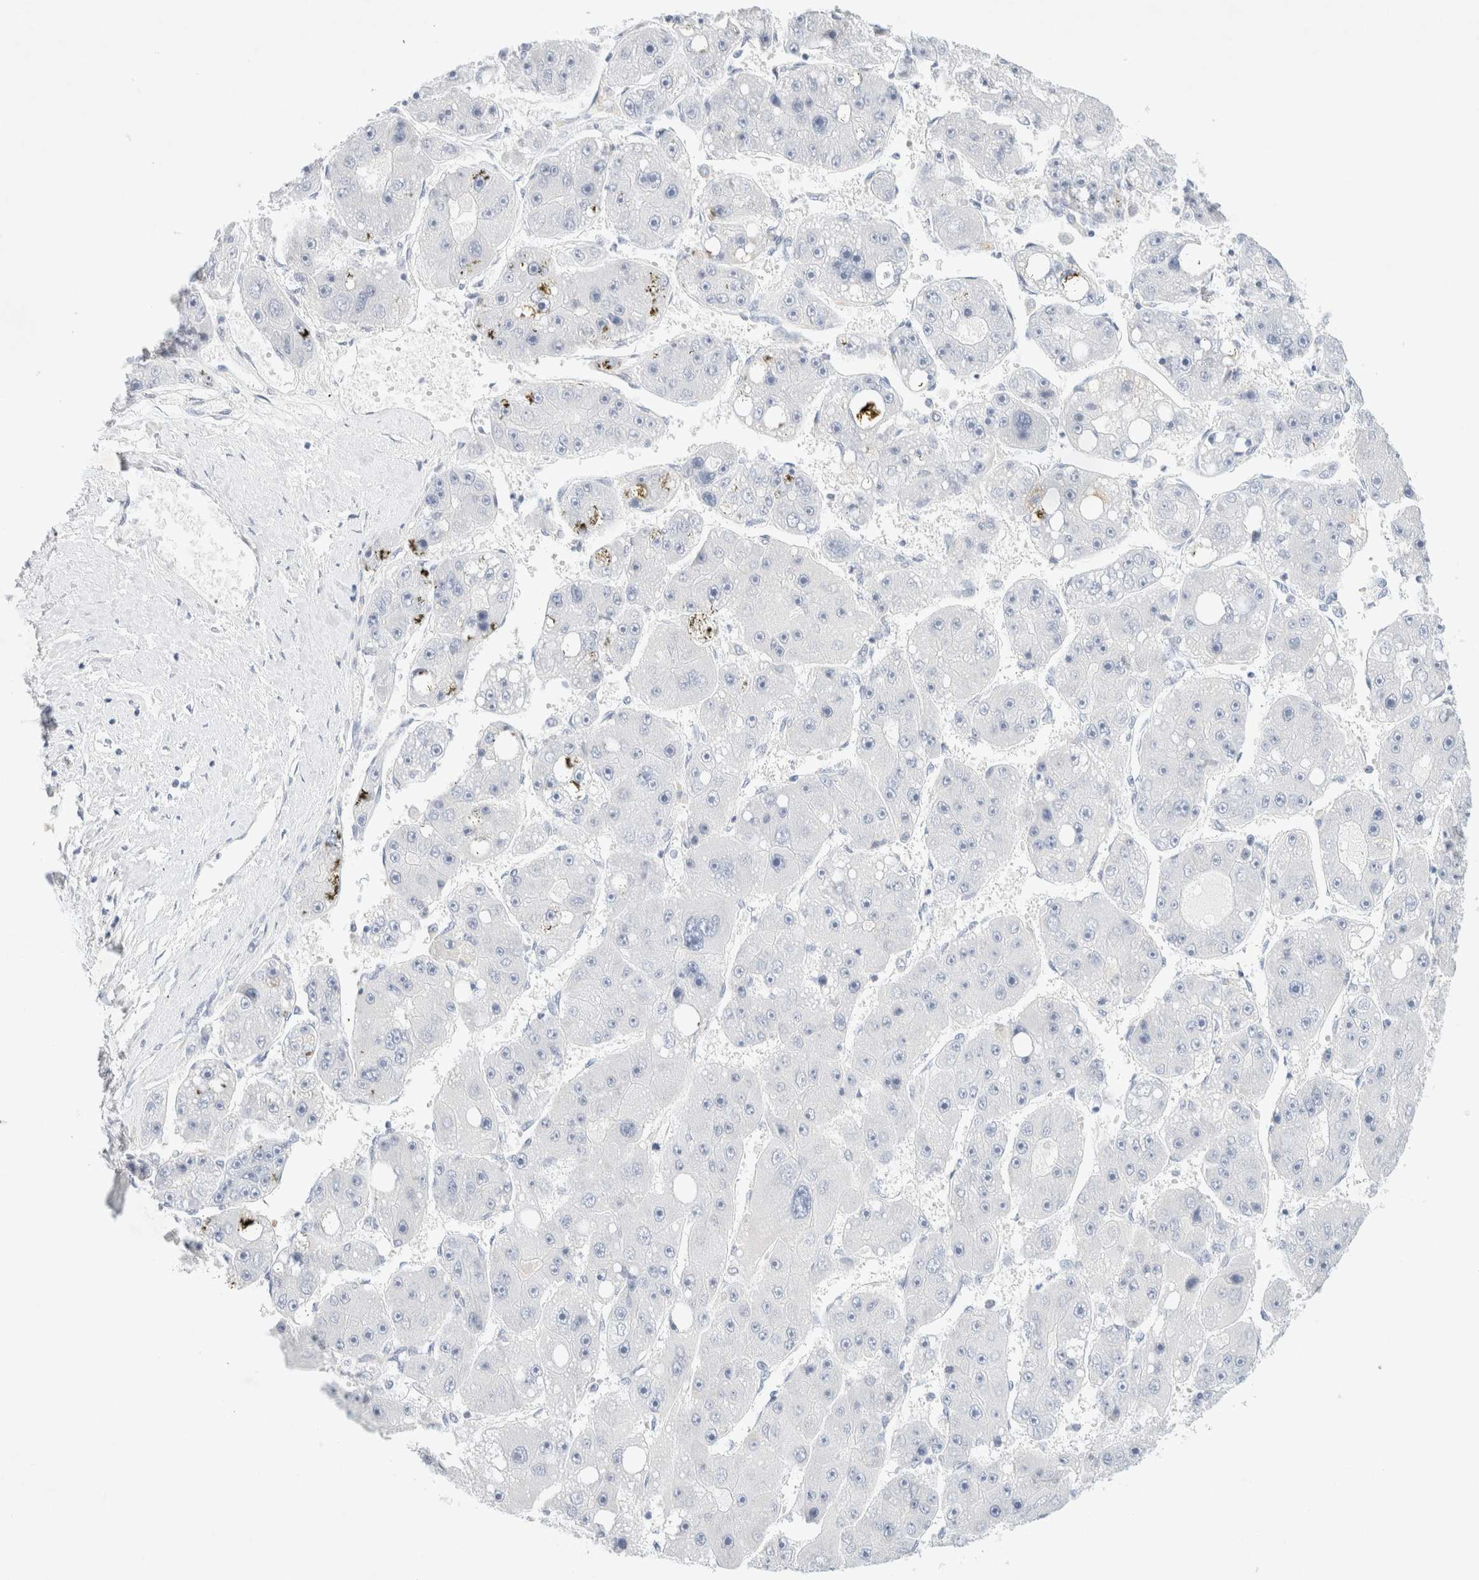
{"staining": {"intensity": "negative", "quantity": "none", "location": "none"}, "tissue": "liver cancer", "cell_type": "Tumor cells", "image_type": "cancer", "snomed": [{"axis": "morphology", "description": "Carcinoma, Hepatocellular, NOS"}, {"axis": "topography", "description": "Liver"}], "caption": "Immunohistochemistry micrograph of neoplastic tissue: human liver cancer stained with DAB displays no significant protein positivity in tumor cells.", "gene": "SLC25A48", "patient": {"sex": "female", "age": 61}}